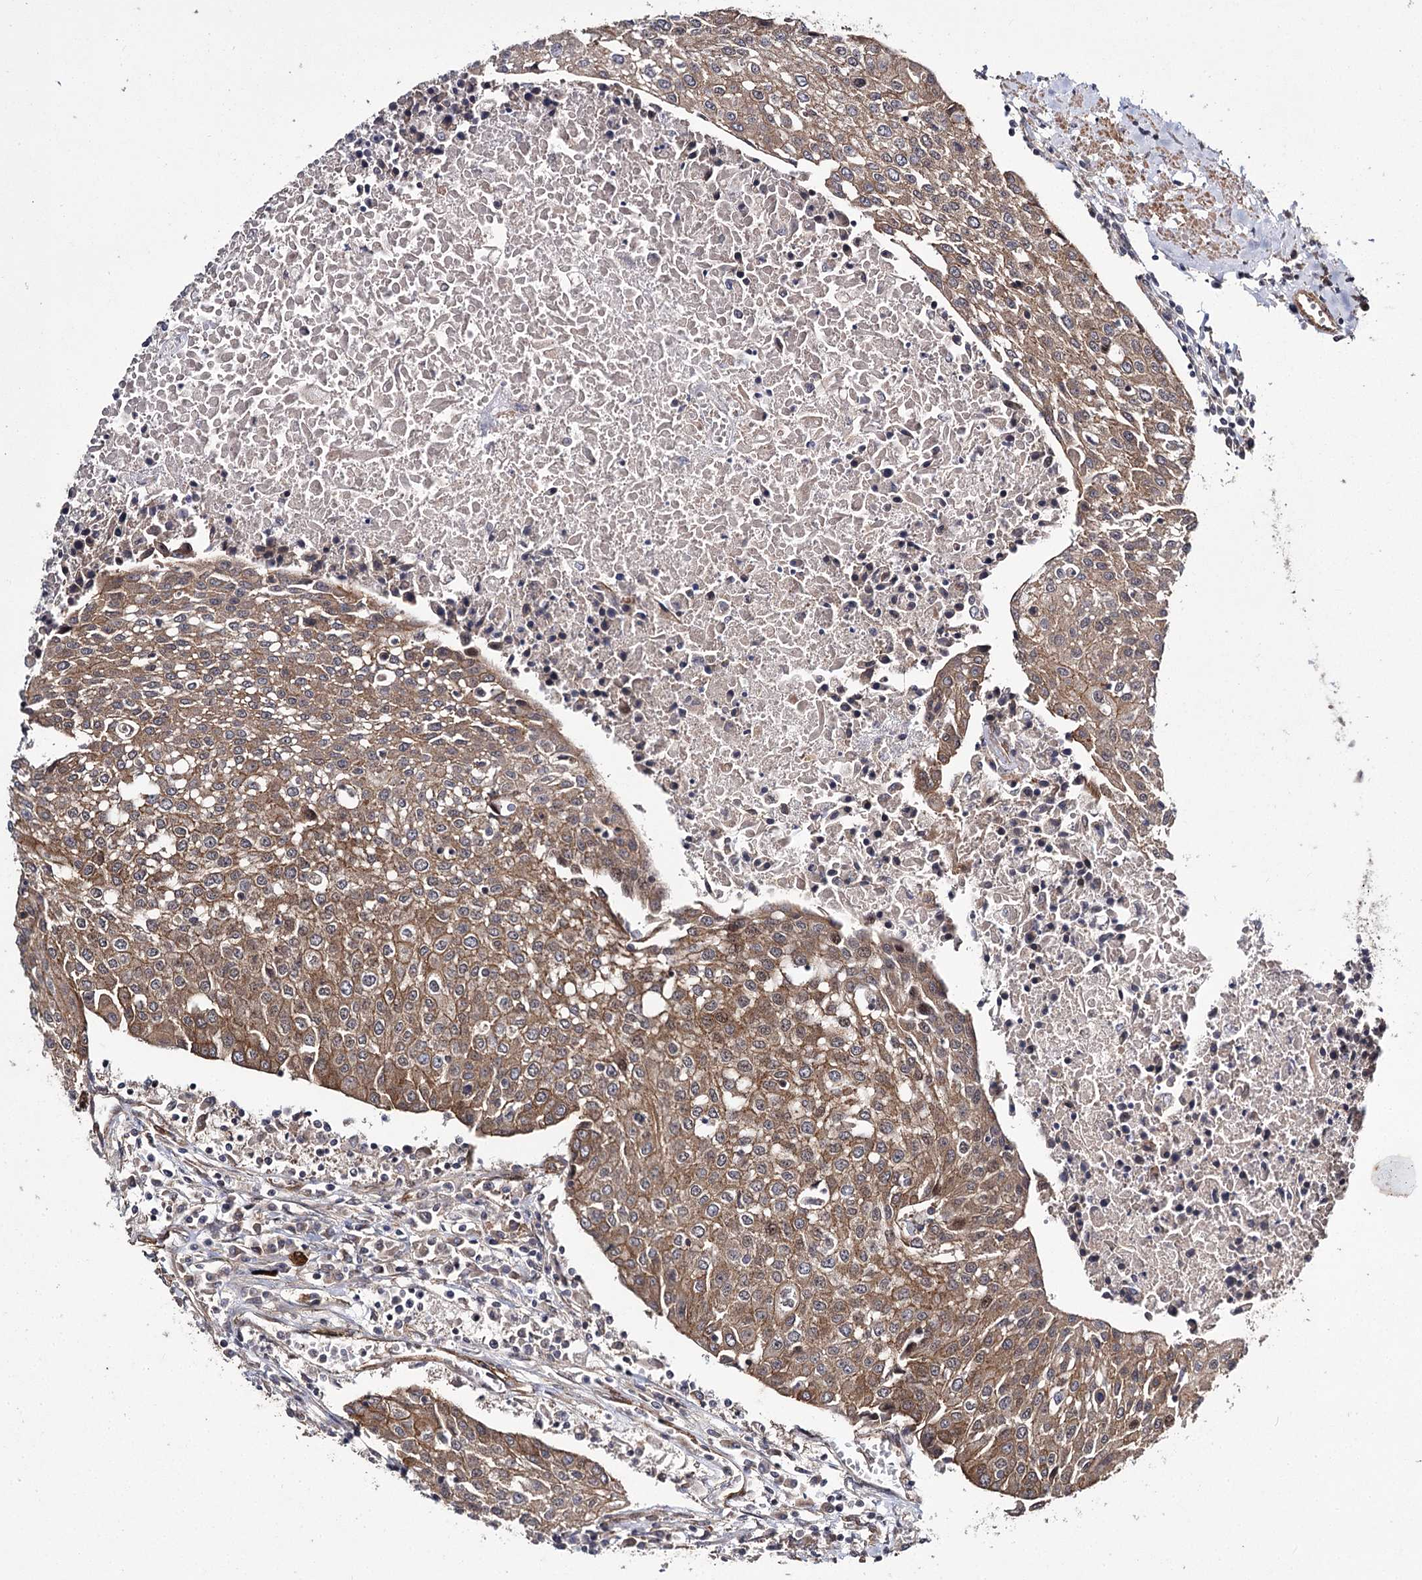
{"staining": {"intensity": "moderate", "quantity": ">75%", "location": "cytoplasmic/membranous"}, "tissue": "urothelial cancer", "cell_type": "Tumor cells", "image_type": "cancer", "snomed": [{"axis": "morphology", "description": "Urothelial carcinoma, High grade"}, {"axis": "topography", "description": "Urinary bladder"}], "caption": "High-grade urothelial carcinoma stained for a protein shows moderate cytoplasmic/membranous positivity in tumor cells.", "gene": "MYO1C", "patient": {"sex": "female", "age": 85}}